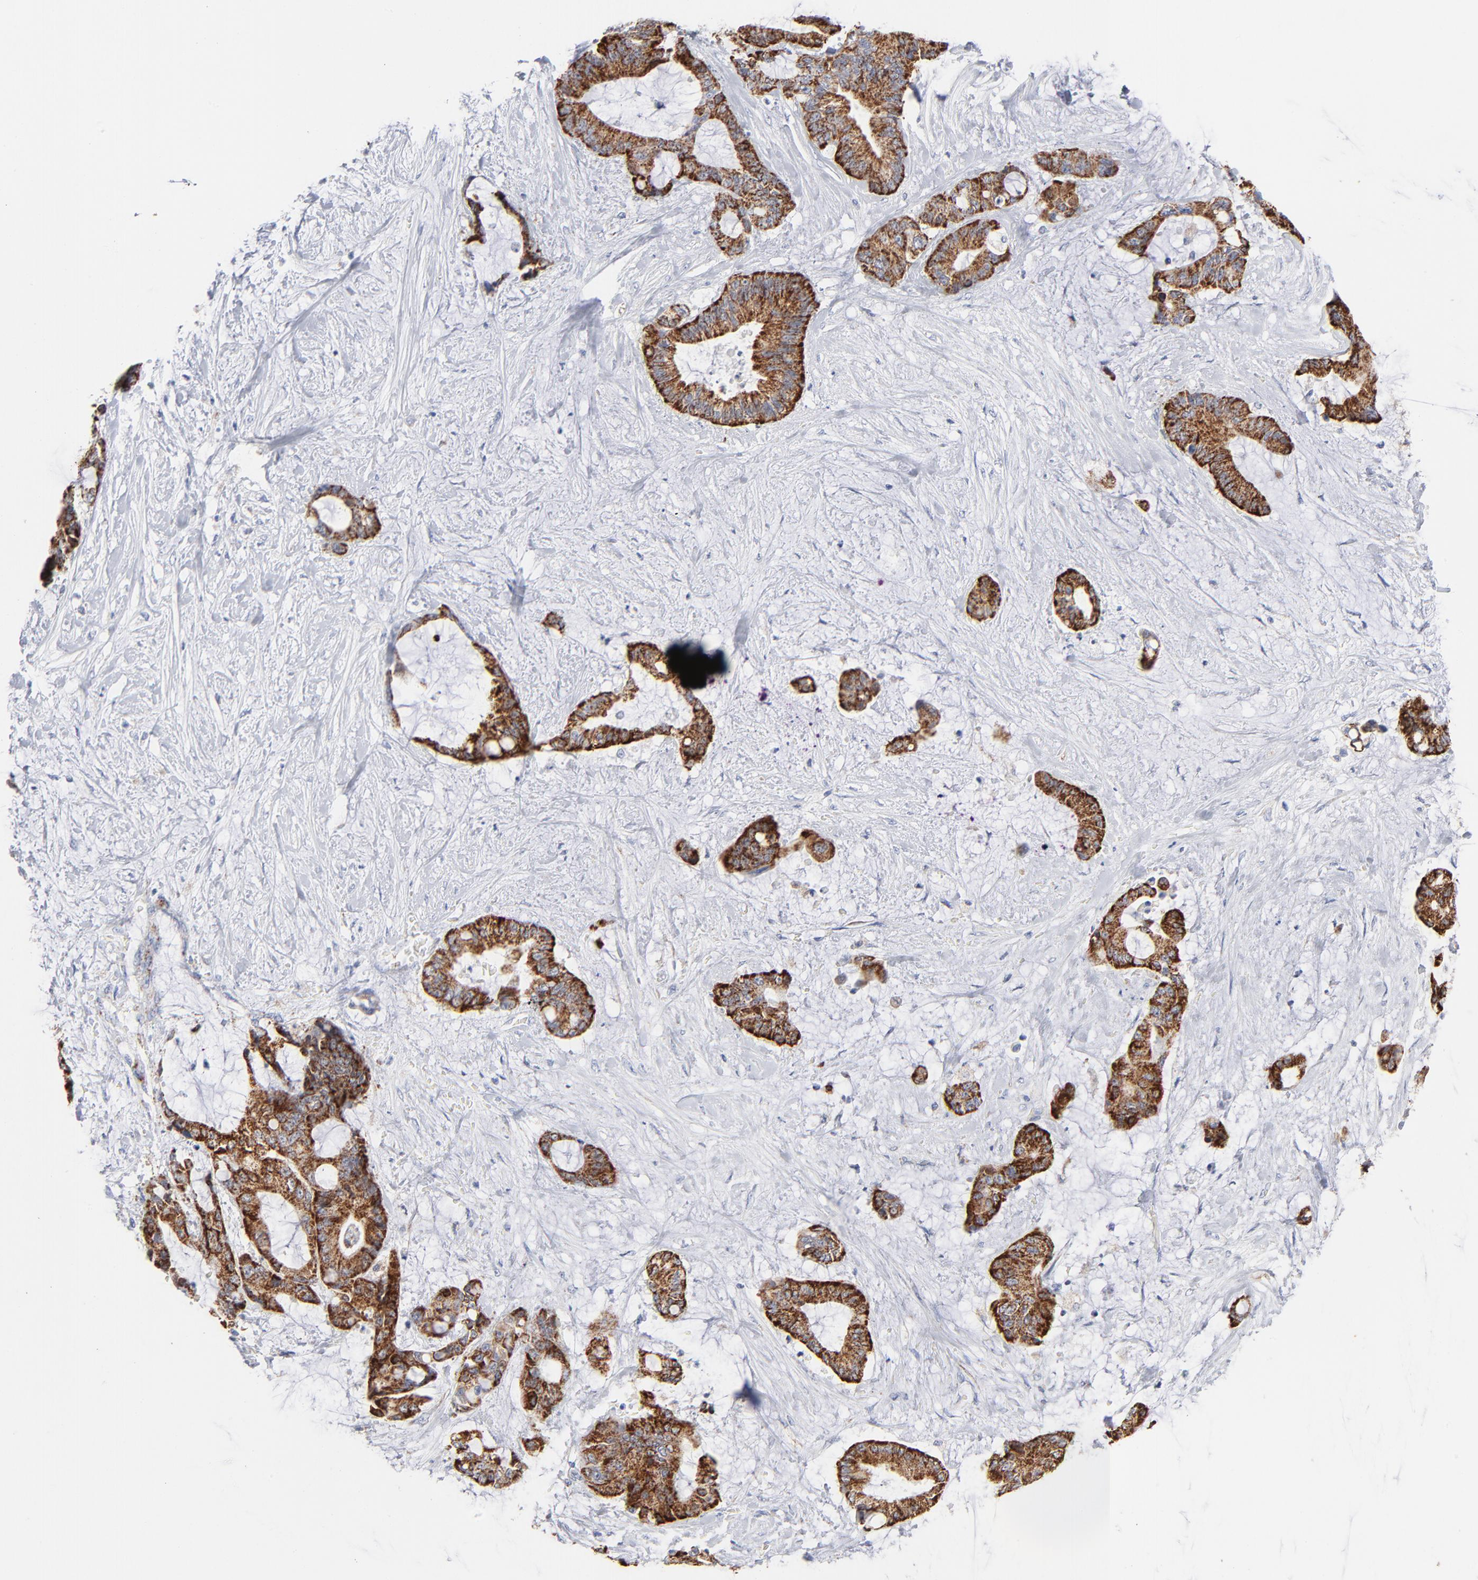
{"staining": {"intensity": "strong", "quantity": ">75%", "location": "cytoplasmic/membranous"}, "tissue": "liver cancer", "cell_type": "Tumor cells", "image_type": "cancer", "snomed": [{"axis": "morphology", "description": "Cholangiocarcinoma"}, {"axis": "topography", "description": "Liver"}], "caption": "Protein staining shows strong cytoplasmic/membranous positivity in about >75% of tumor cells in liver cancer (cholangiocarcinoma).", "gene": "CHCHD10", "patient": {"sex": "female", "age": 73}}